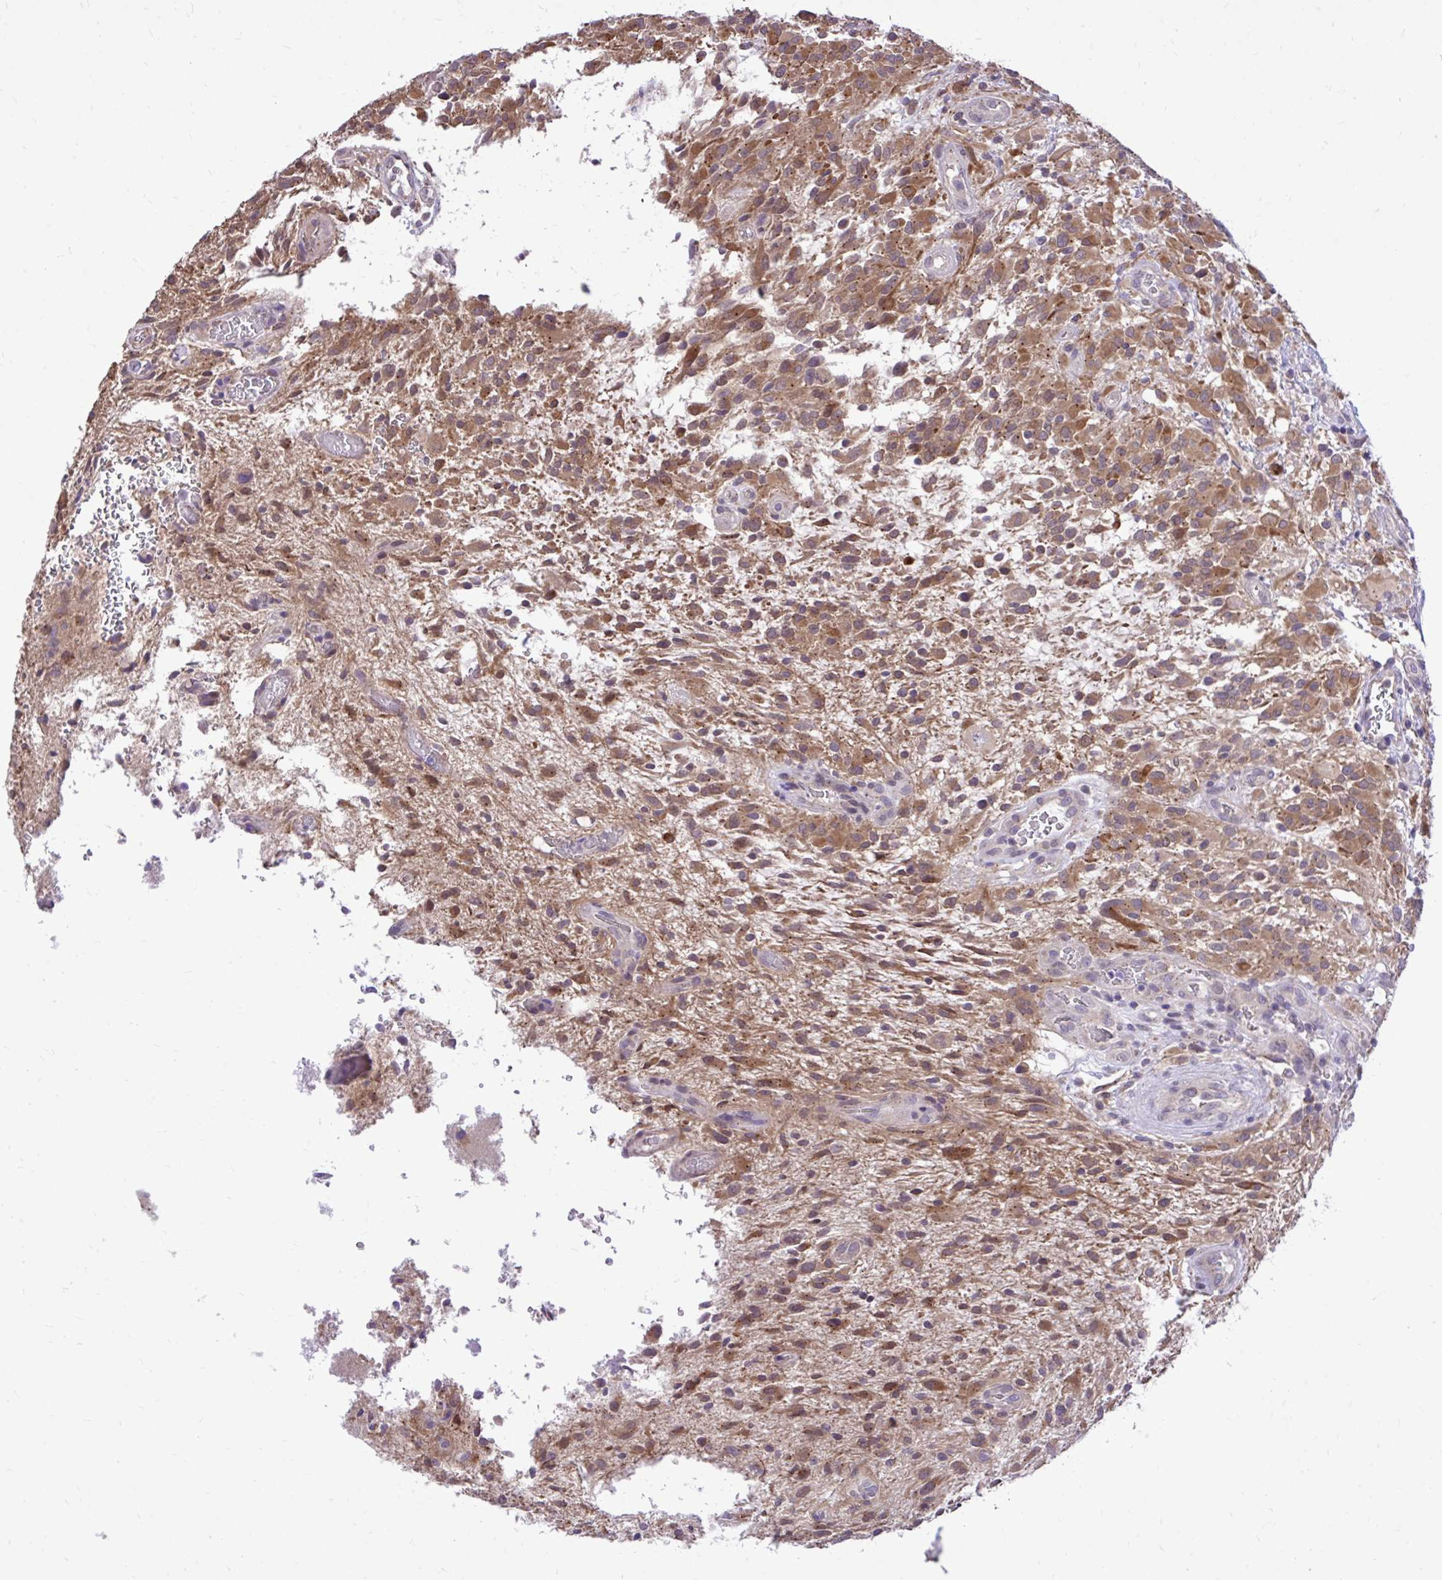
{"staining": {"intensity": "moderate", "quantity": "25%-75%", "location": "cytoplasmic/membranous"}, "tissue": "glioma", "cell_type": "Tumor cells", "image_type": "cancer", "snomed": [{"axis": "morphology", "description": "Glioma, malignant, High grade"}, {"axis": "topography", "description": "Brain"}], "caption": "Immunohistochemistry (IHC) staining of glioma, which shows medium levels of moderate cytoplasmic/membranous positivity in approximately 25%-75% of tumor cells indicating moderate cytoplasmic/membranous protein staining. The staining was performed using DAB (3,3'-diaminobenzidine) (brown) for protein detection and nuclei were counterstained in hematoxylin (blue).", "gene": "CEACAM18", "patient": {"sex": "male", "age": 71}}